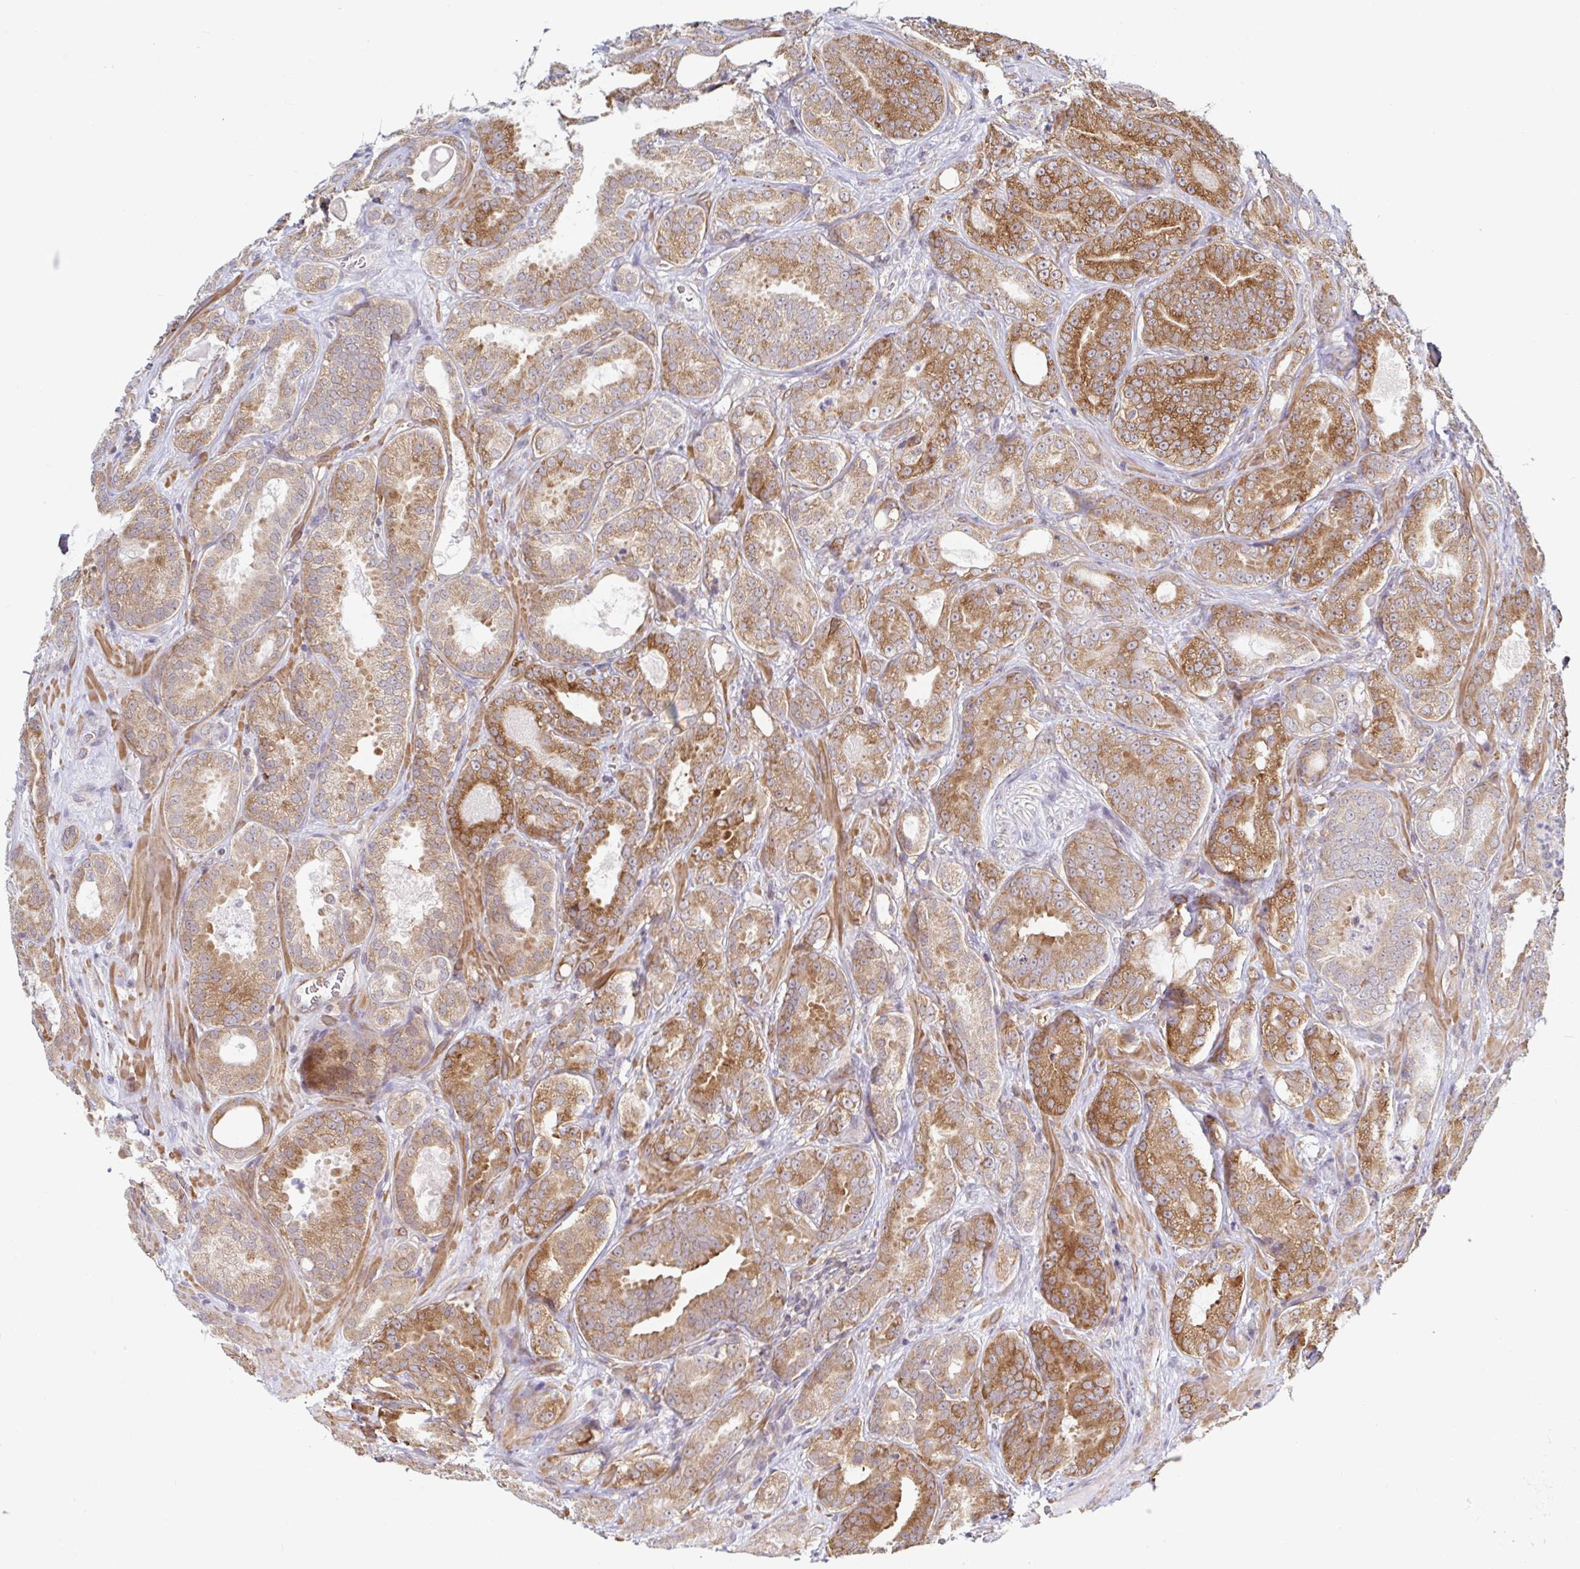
{"staining": {"intensity": "moderate", "quantity": ">75%", "location": "cytoplasmic/membranous"}, "tissue": "prostate cancer", "cell_type": "Tumor cells", "image_type": "cancer", "snomed": [{"axis": "morphology", "description": "Adenocarcinoma, High grade"}, {"axis": "topography", "description": "Prostate"}], "caption": "Human prostate adenocarcinoma (high-grade) stained for a protein (brown) exhibits moderate cytoplasmic/membranous positive positivity in approximately >75% of tumor cells.", "gene": "LARP1", "patient": {"sex": "male", "age": 64}}